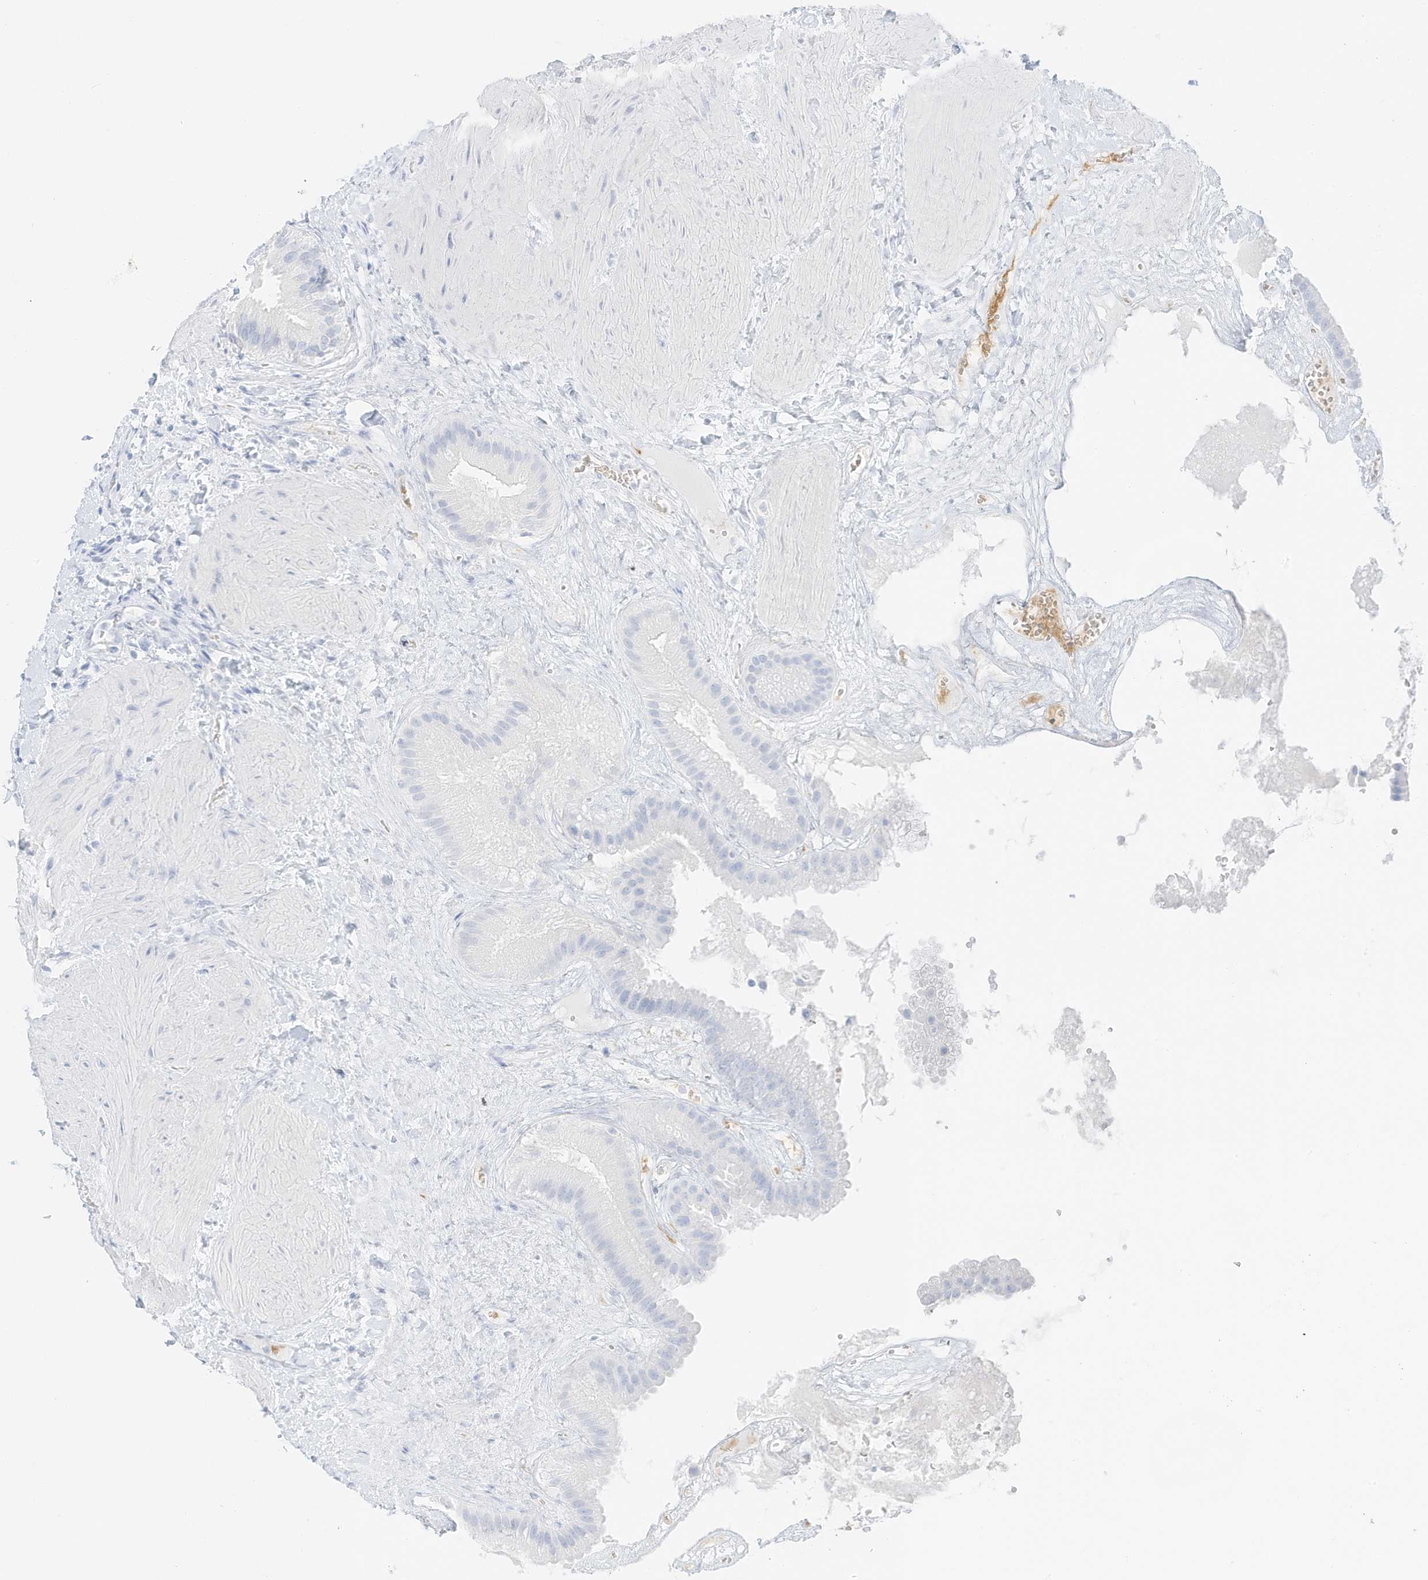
{"staining": {"intensity": "negative", "quantity": "none", "location": "none"}, "tissue": "gallbladder", "cell_type": "Glandular cells", "image_type": "normal", "snomed": [{"axis": "morphology", "description": "Normal tissue, NOS"}, {"axis": "topography", "description": "Gallbladder"}], "caption": "The immunohistochemistry (IHC) image has no significant positivity in glandular cells of gallbladder.", "gene": "SLC22A13", "patient": {"sex": "male", "age": 55}}